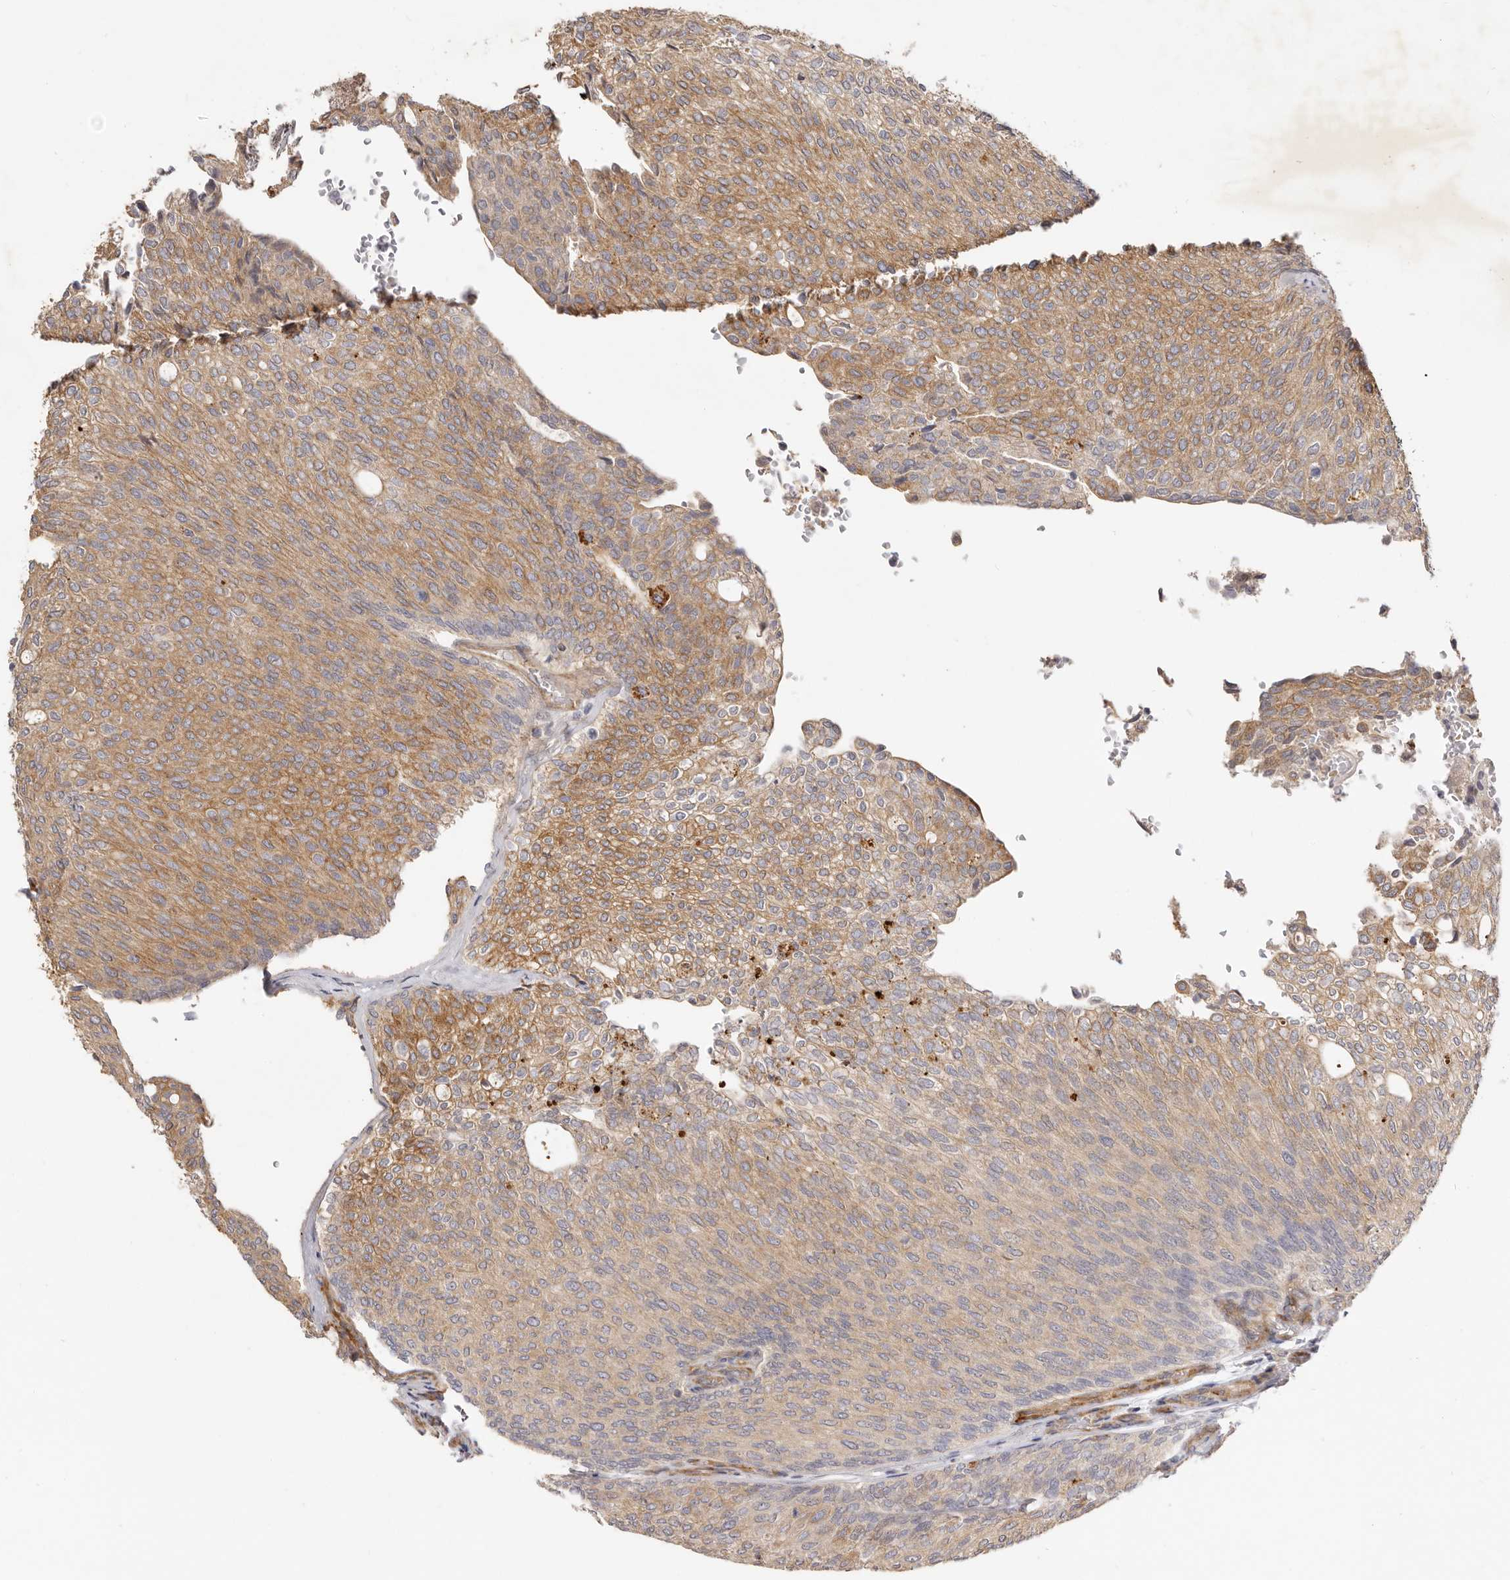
{"staining": {"intensity": "moderate", "quantity": ">75%", "location": "cytoplasmic/membranous"}, "tissue": "urothelial cancer", "cell_type": "Tumor cells", "image_type": "cancer", "snomed": [{"axis": "morphology", "description": "Urothelial carcinoma, Low grade"}, {"axis": "topography", "description": "Urinary bladder"}], "caption": "Low-grade urothelial carcinoma stained with a brown dye demonstrates moderate cytoplasmic/membranous positive expression in approximately >75% of tumor cells.", "gene": "ADAMTS9", "patient": {"sex": "female", "age": 79}}